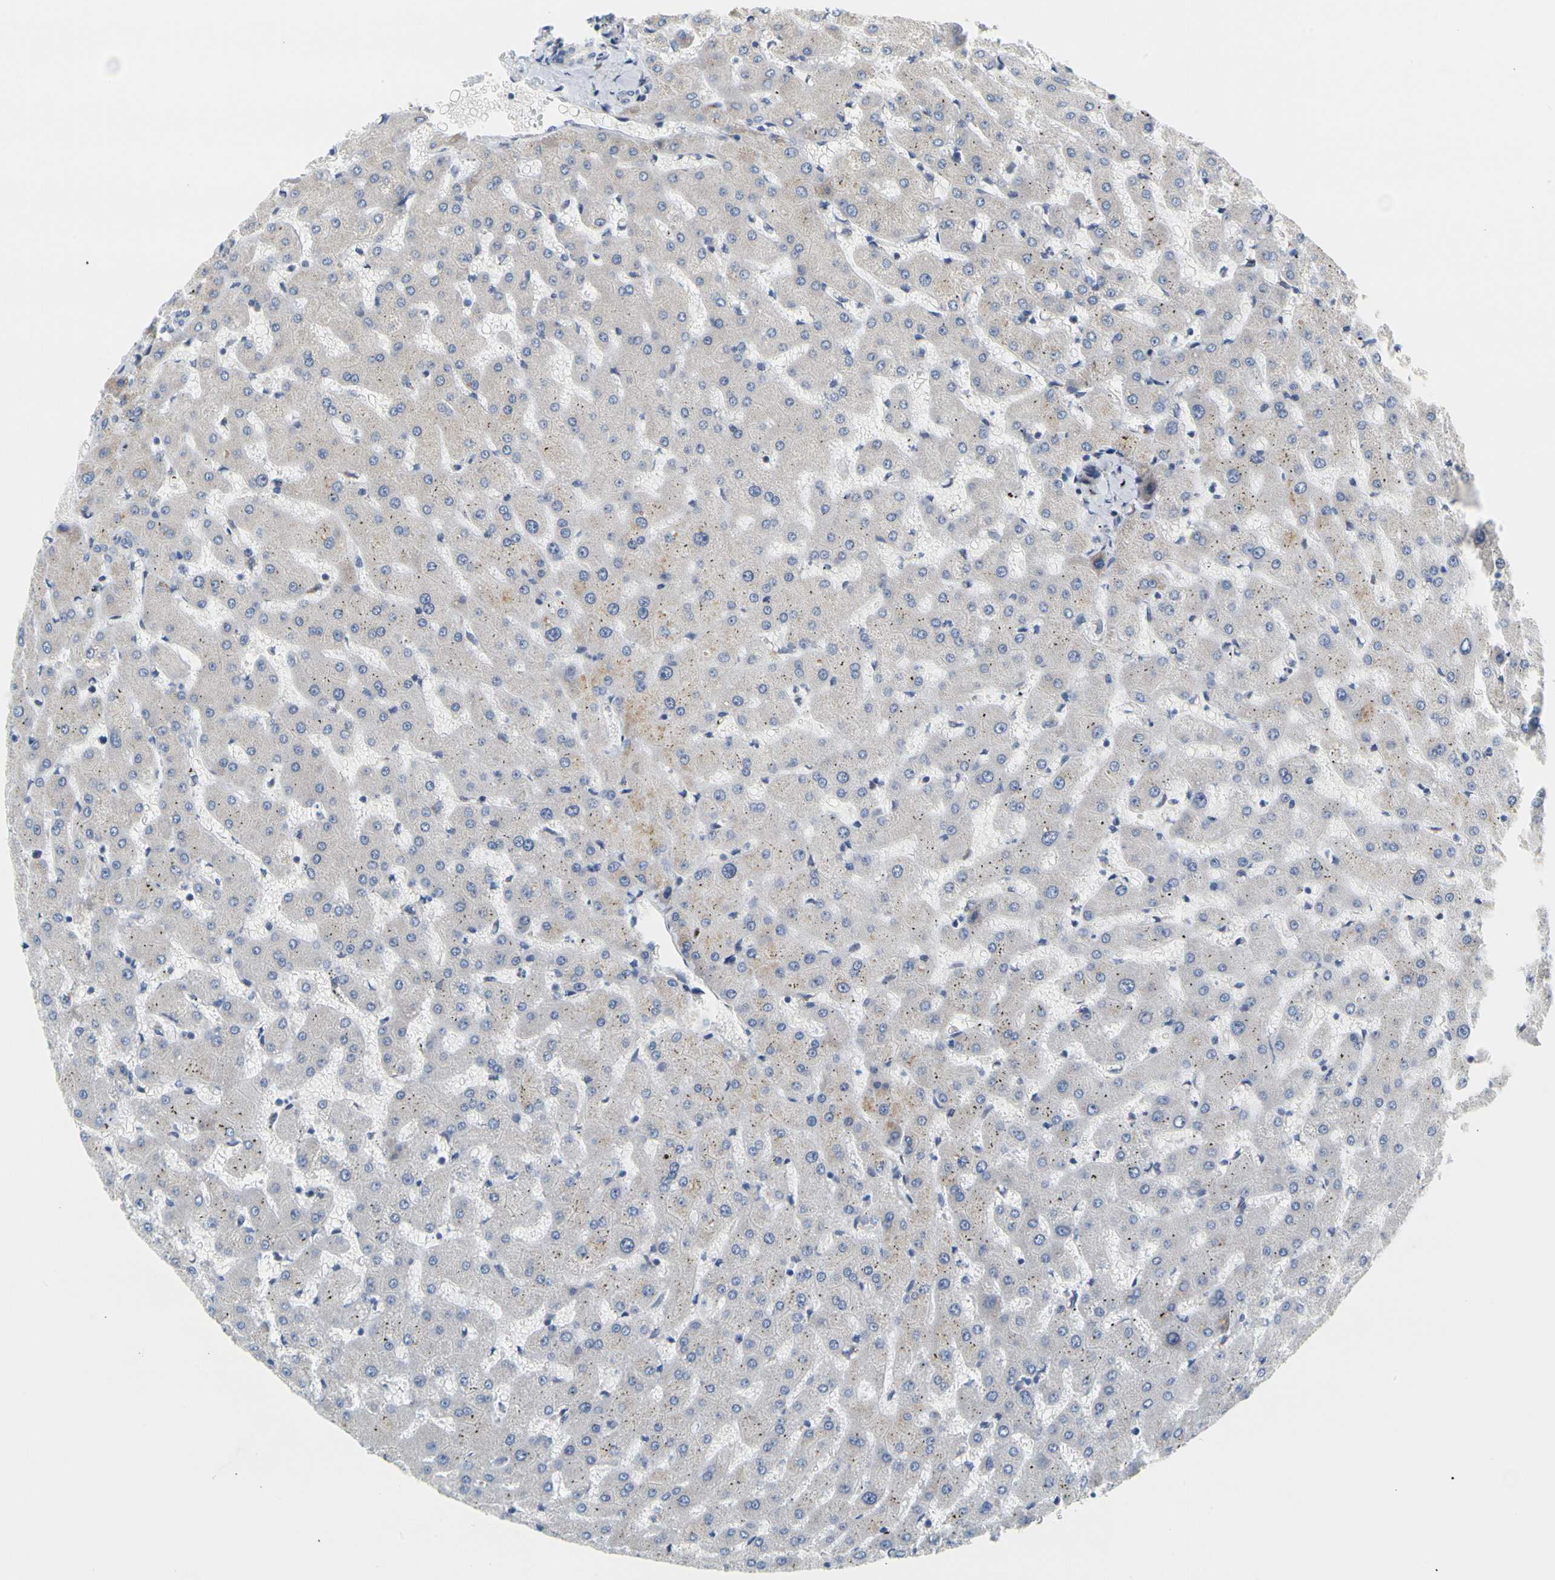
{"staining": {"intensity": "negative", "quantity": "none", "location": "none"}, "tissue": "liver", "cell_type": "Cholangiocytes", "image_type": "normal", "snomed": [{"axis": "morphology", "description": "Normal tissue, NOS"}, {"axis": "topography", "description": "Liver"}], "caption": "Immunohistochemistry photomicrograph of unremarkable human liver stained for a protein (brown), which demonstrates no expression in cholangiocytes. (DAB immunohistochemistry, high magnification).", "gene": "ZNF236", "patient": {"sex": "female", "age": 63}}